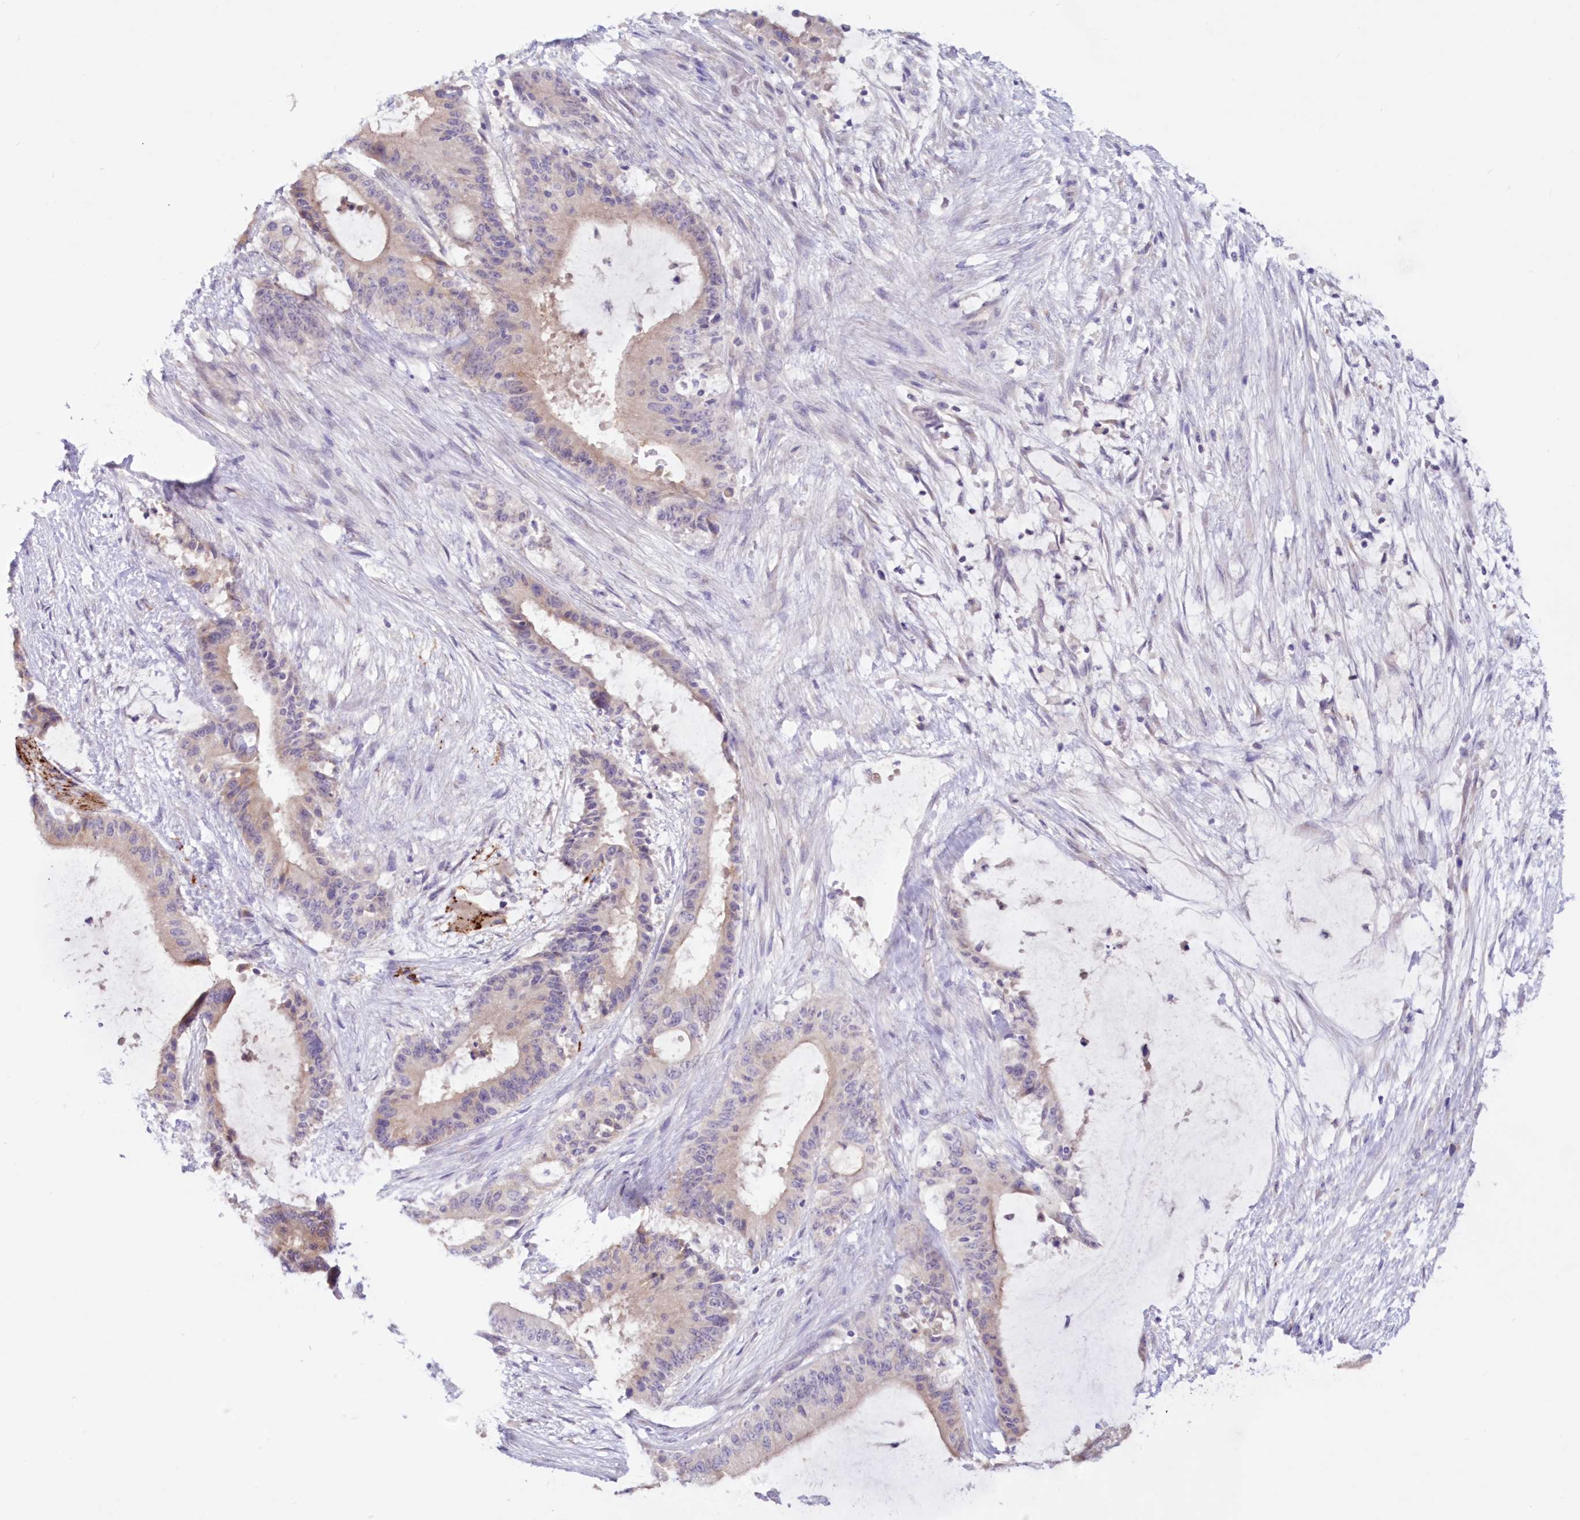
{"staining": {"intensity": "weak", "quantity": "<25%", "location": "cytoplasmic/membranous"}, "tissue": "liver cancer", "cell_type": "Tumor cells", "image_type": "cancer", "snomed": [{"axis": "morphology", "description": "Normal tissue, NOS"}, {"axis": "morphology", "description": "Cholangiocarcinoma"}, {"axis": "topography", "description": "Liver"}, {"axis": "topography", "description": "Peripheral nerve tissue"}], "caption": "Tumor cells show no significant expression in liver cancer (cholangiocarcinoma).", "gene": "SNED1", "patient": {"sex": "female", "age": 73}}